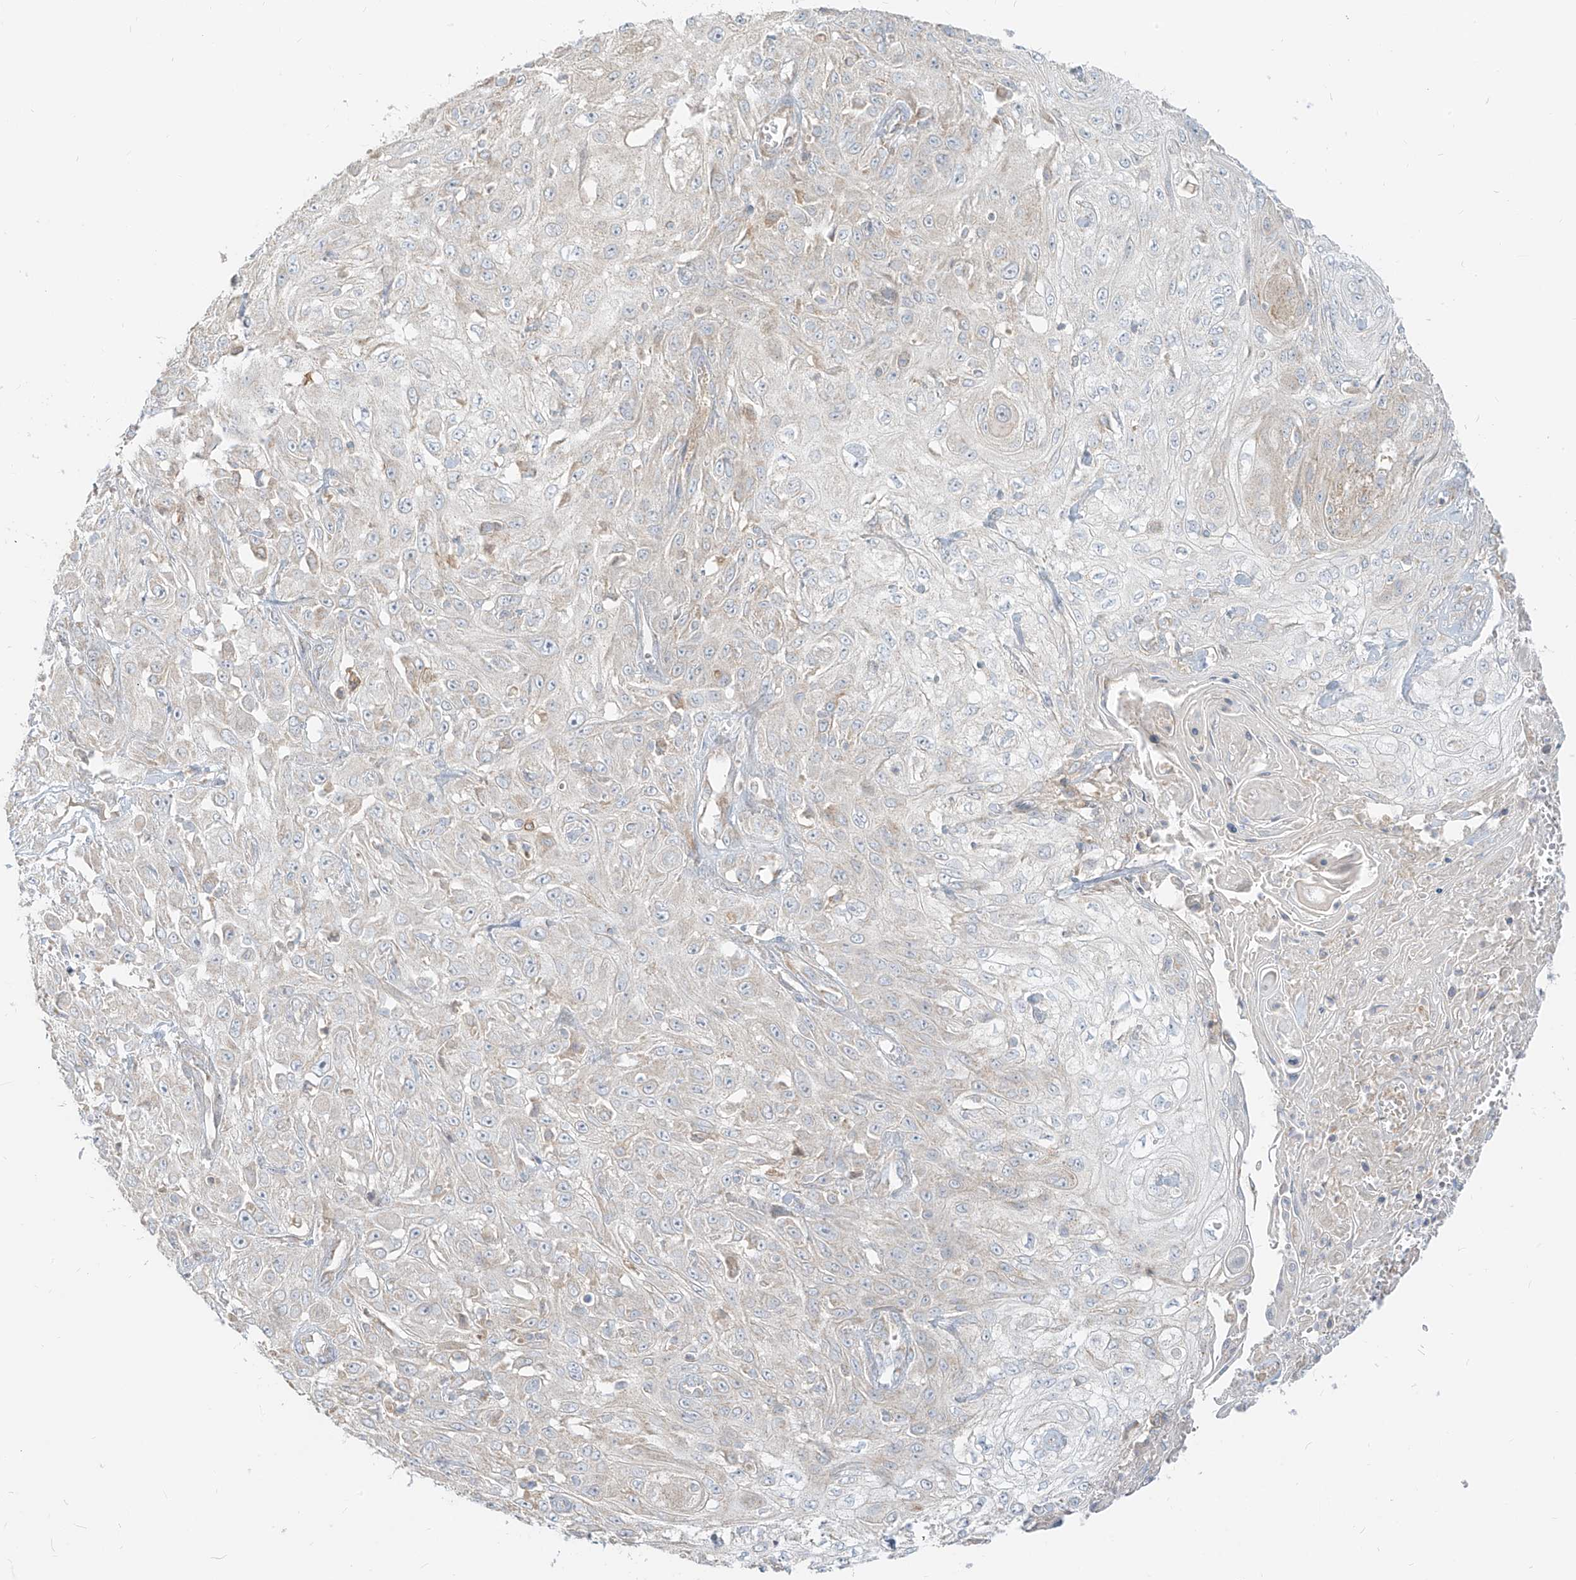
{"staining": {"intensity": "negative", "quantity": "none", "location": "none"}, "tissue": "skin cancer", "cell_type": "Tumor cells", "image_type": "cancer", "snomed": [{"axis": "morphology", "description": "Squamous cell carcinoma, NOS"}, {"axis": "morphology", "description": "Squamous cell carcinoma, metastatic, NOS"}, {"axis": "topography", "description": "Skin"}, {"axis": "topography", "description": "Lymph node"}], "caption": "This micrograph is of squamous cell carcinoma (skin) stained with immunohistochemistry (IHC) to label a protein in brown with the nuclei are counter-stained blue. There is no positivity in tumor cells. Brightfield microscopy of immunohistochemistry (IHC) stained with DAB (3,3'-diaminobenzidine) (brown) and hematoxylin (blue), captured at high magnification.", "gene": "ZIM3", "patient": {"sex": "male", "age": 75}}